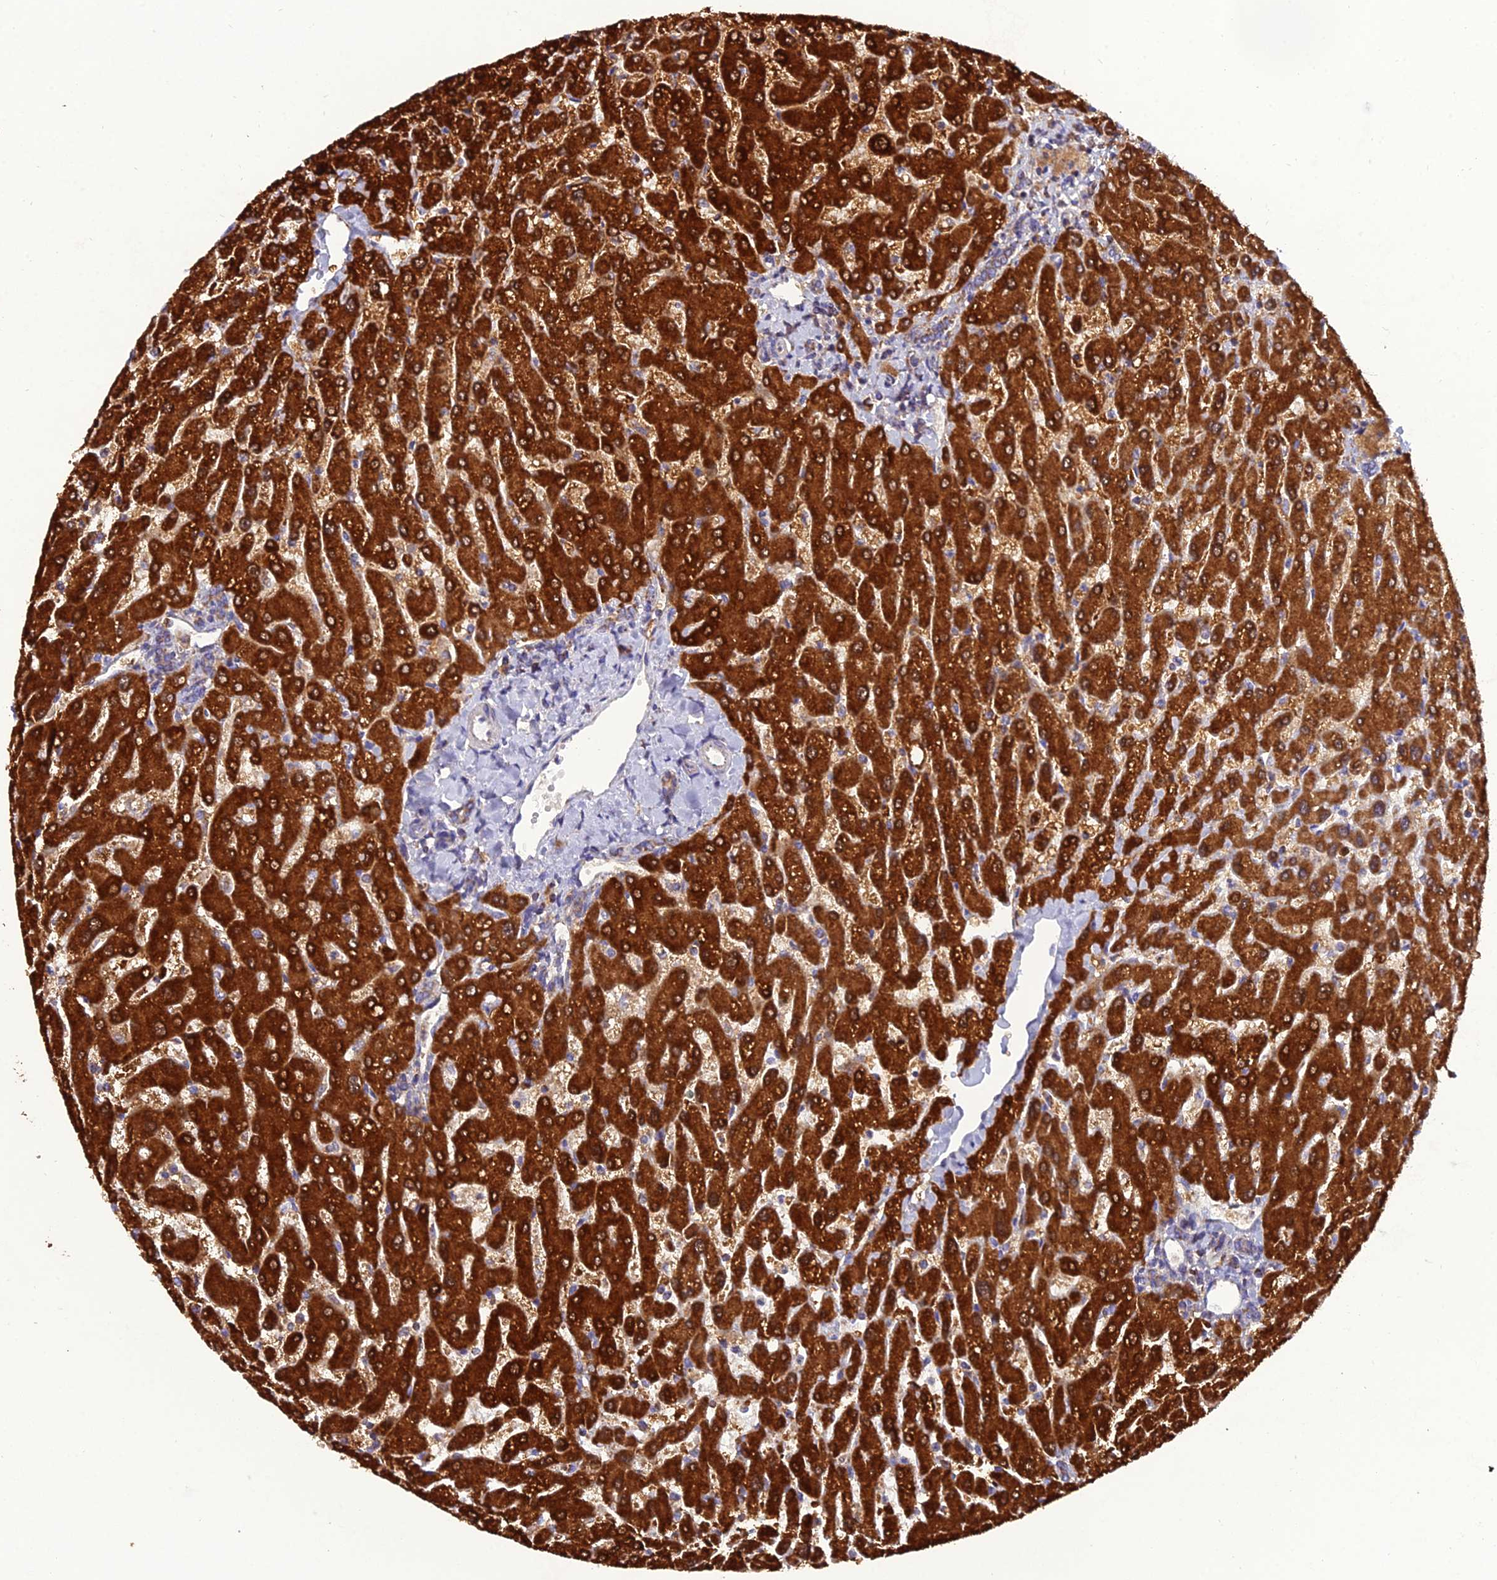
{"staining": {"intensity": "weak", "quantity": "25%-75%", "location": "cytoplasmic/membranous"}, "tissue": "liver", "cell_type": "Cholangiocytes", "image_type": "normal", "snomed": [{"axis": "morphology", "description": "Normal tissue, NOS"}, {"axis": "topography", "description": "Liver"}], "caption": "DAB (3,3'-diaminobenzidine) immunohistochemical staining of benign human liver reveals weak cytoplasmic/membranous protein expression in approximately 25%-75% of cholangiocytes.", "gene": "GPD1", "patient": {"sex": "male", "age": 55}}